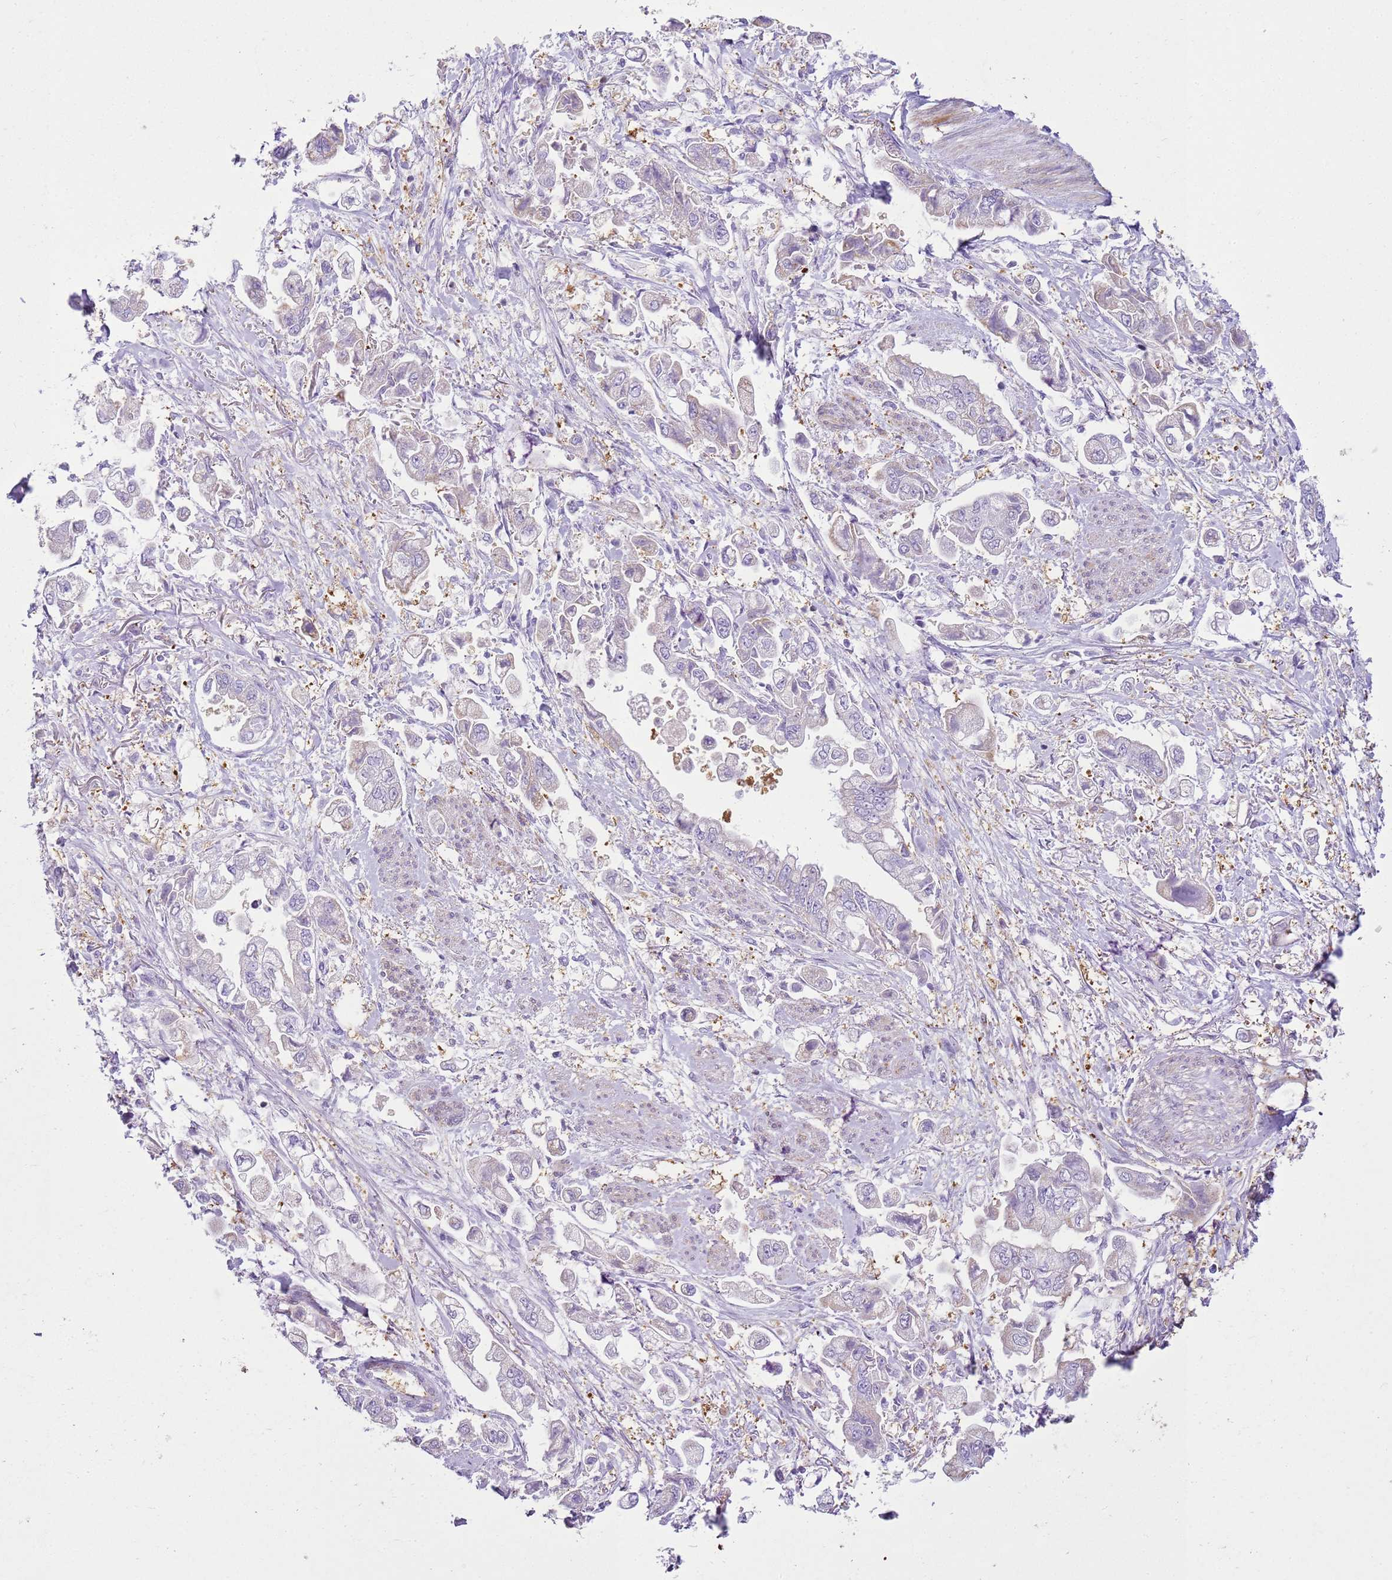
{"staining": {"intensity": "negative", "quantity": "none", "location": "none"}, "tissue": "stomach cancer", "cell_type": "Tumor cells", "image_type": "cancer", "snomed": [{"axis": "morphology", "description": "Adenocarcinoma, NOS"}, {"axis": "topography", "description": "Stomach"}], "caption": "Immunohistochemistry (IHC) of stomach cancer (adenocarcinoma) exhibits no positivity in tumor cells. (DAB immunohistochemistry (IHC) with hematoxylin counter stain).", "gene": "SNX21", "patient": {"sex": "male", "age": 62}}